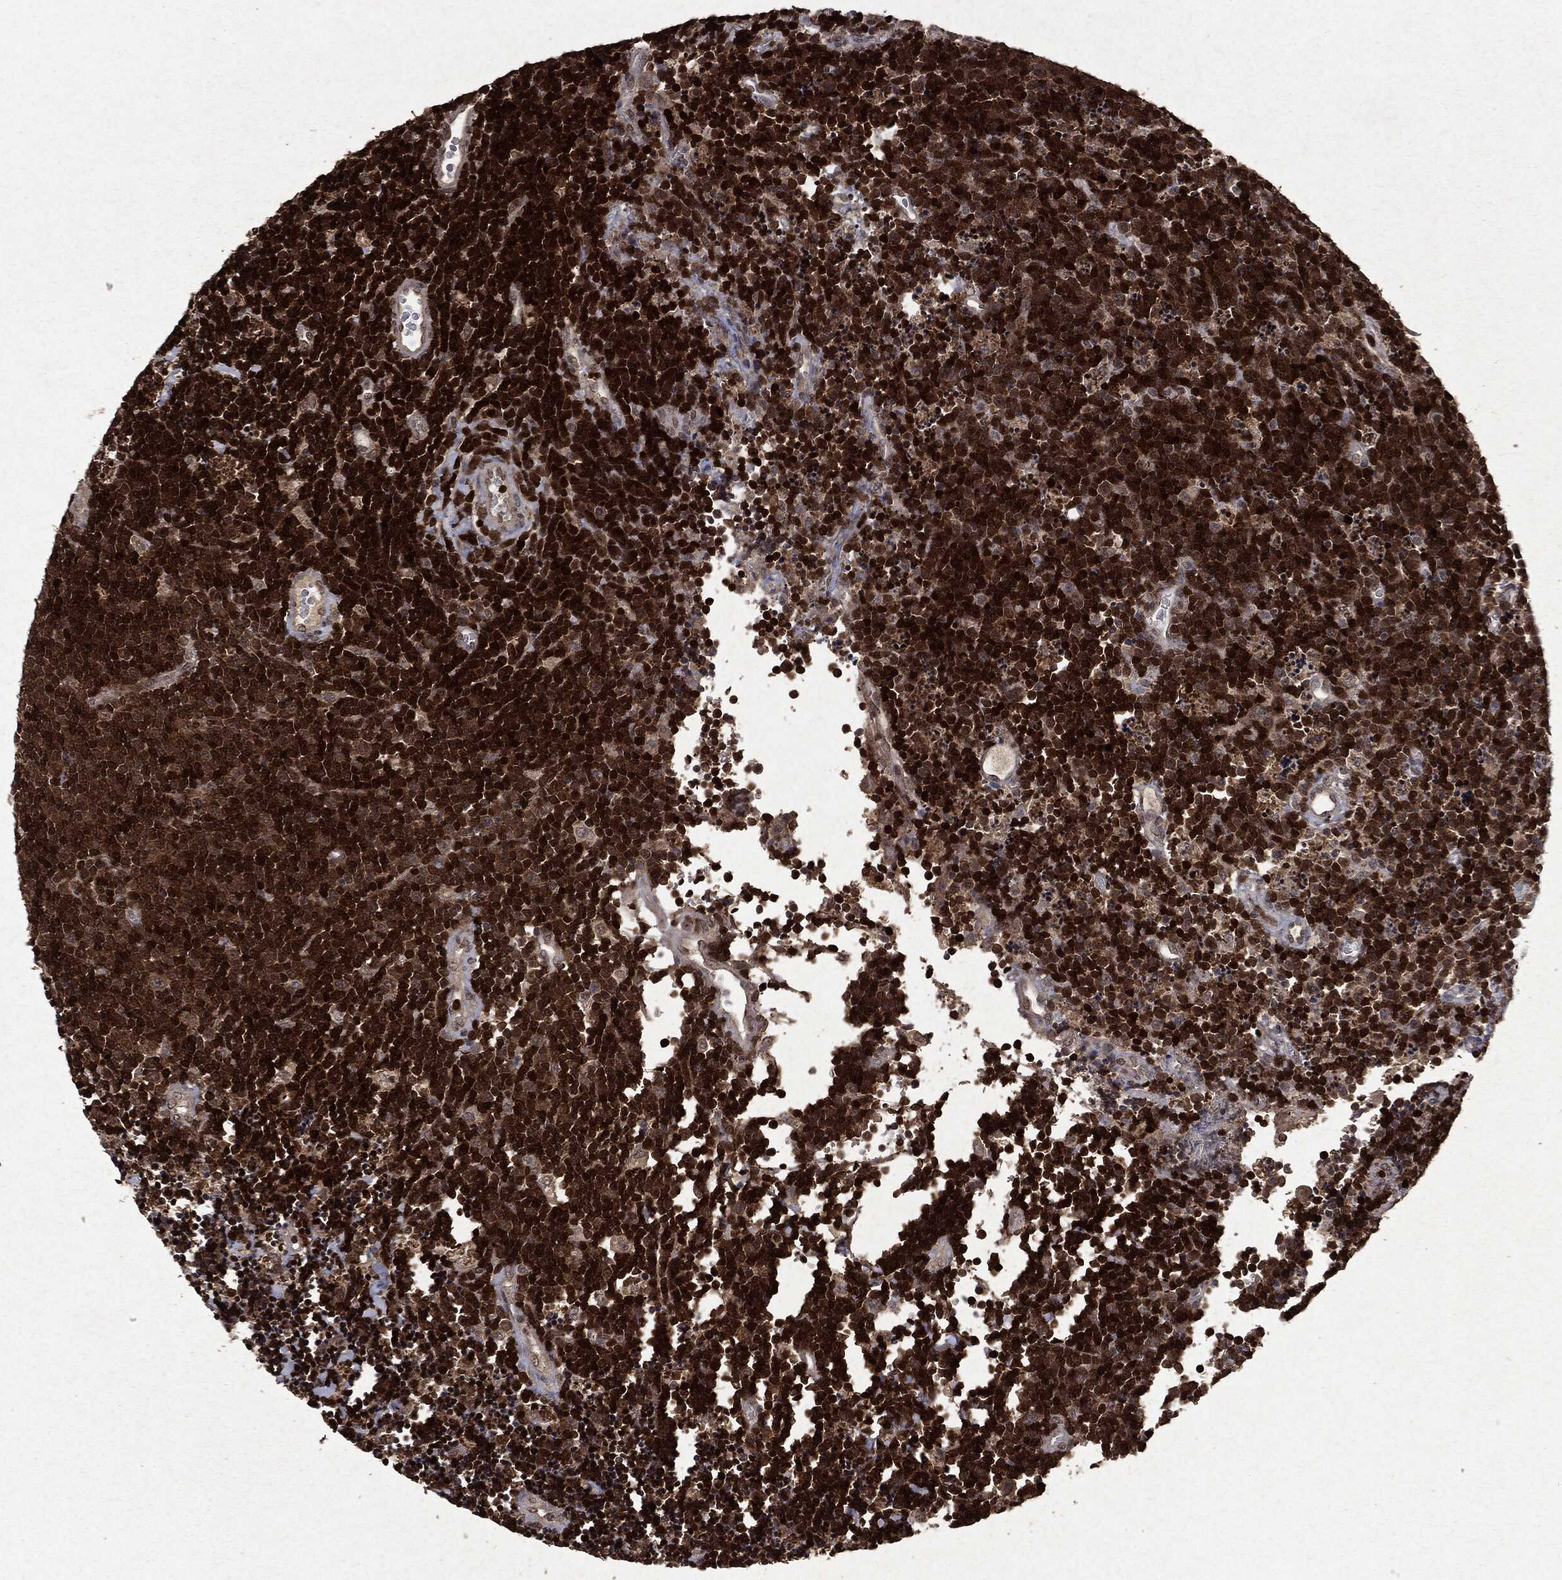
{"staining": {"intensity": "strong", "quantity": ">75%", "location": "cytoplasmic/membranous,nuclear"}, "tissue": "lymphoma", "cell_type": "Tumor cells", "image_type": "cancer", "snomed": [{"axis": "morphology", "description": "Malignant lymphoma, non-Hodgkin's type, Low grade"}, {"axis": "topography", "description": "Brain"}], "caption": "This is a histology image of IHC staining of lymphoma, which shows strong expression in the cytoplasmic/membranous and nuclear of tumor cells.", "gene": "PEBP1", "patient": {"sex": "female", "age": 66}}